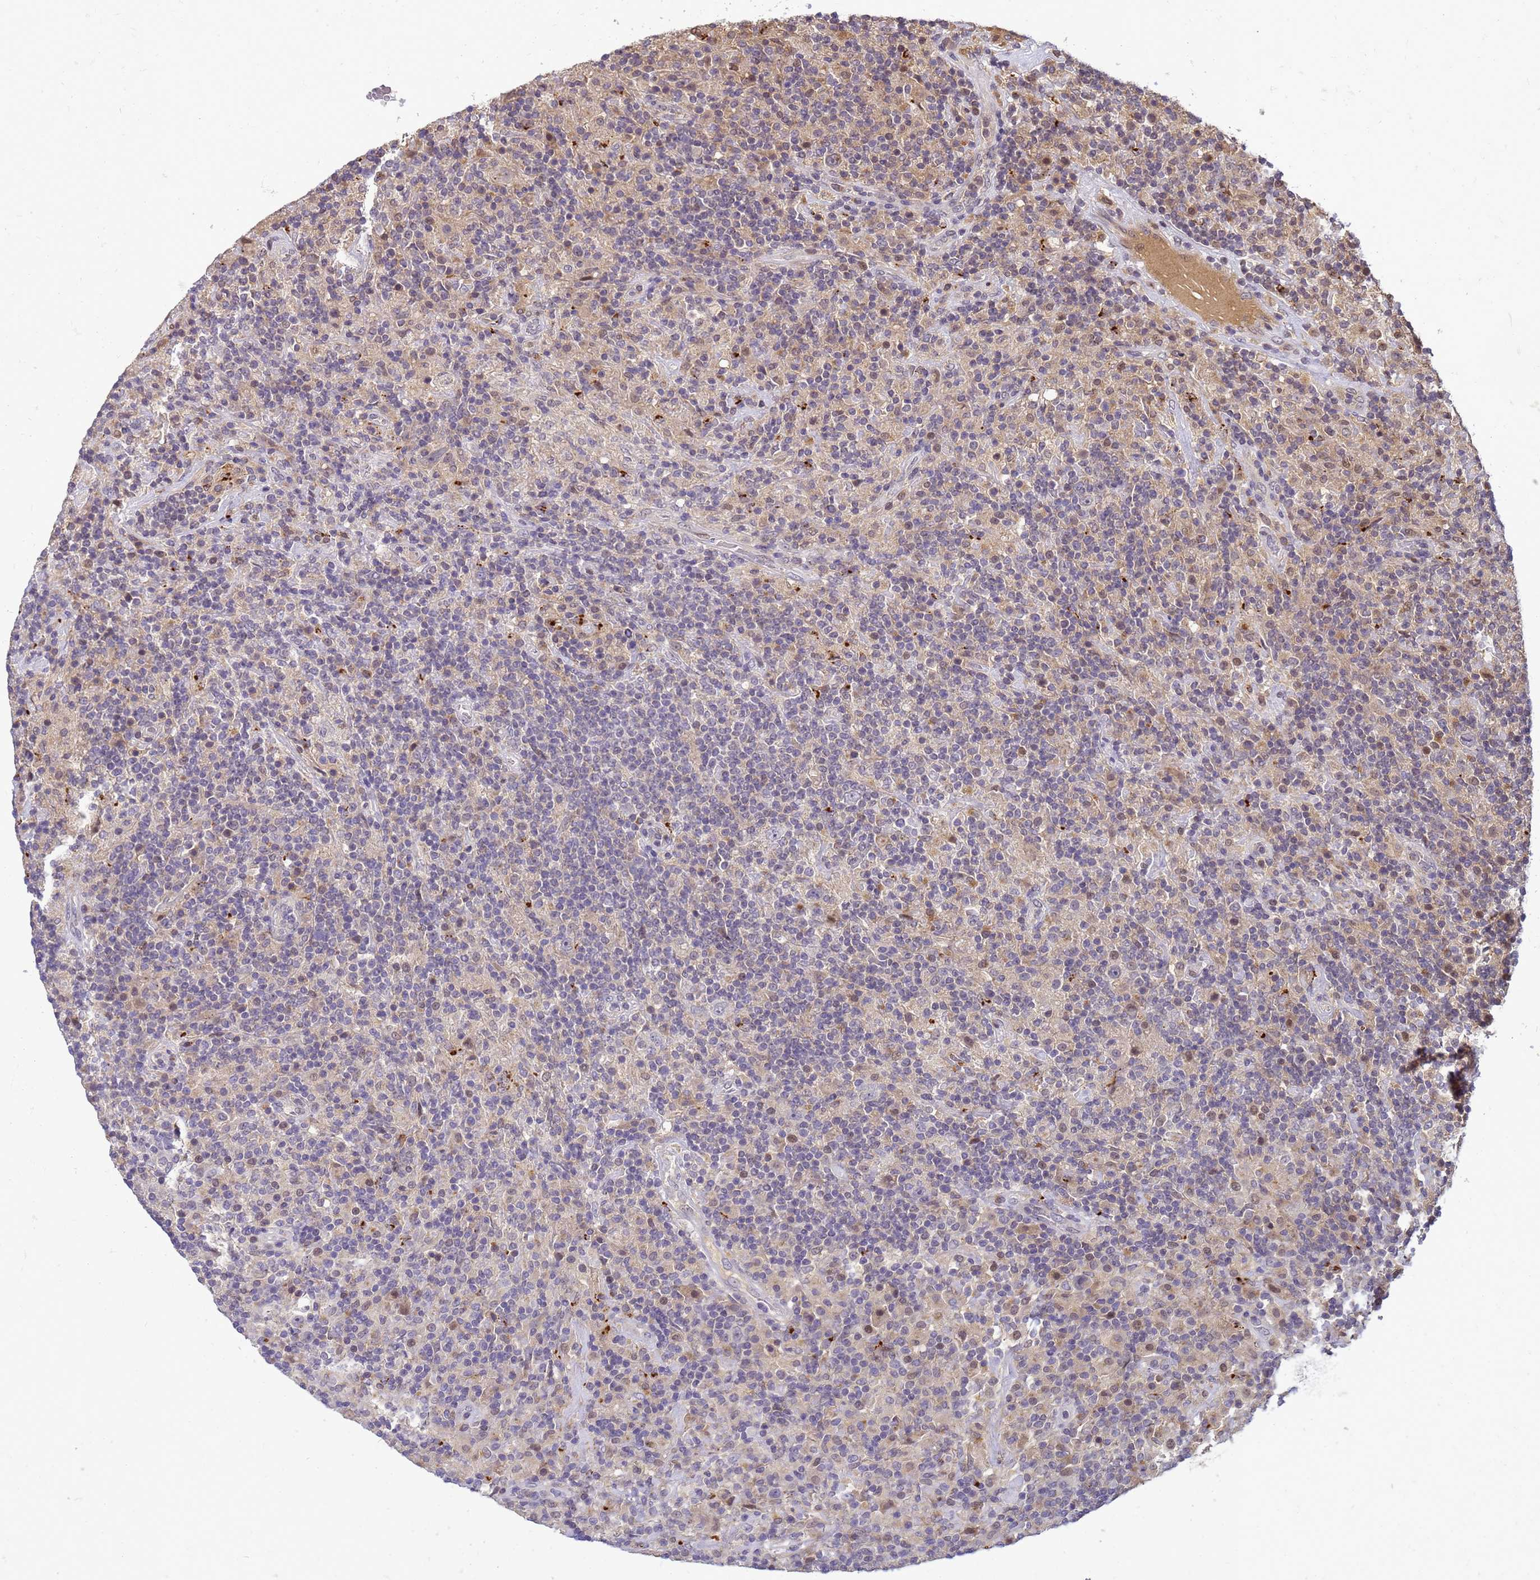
{"staining": {"intensity": "negative", "quantity": "none", "location": "none"}, "tissue": "lymphoma", "cell_type": "Tumor cells", "image_type": "cancer", "snomed": [{"axis": "morphology", "description": "Hodgkin's disease, NOS"}, {"axis": "topography", "description": "Lymph node"}], "caption": "IHC micrograph of neoplastic tissue: Hodgkin's disease stained with DAB reveals no significant protein positivity in tumor cells.", "gene": "TMEM74B", "patient": {"sex": "male", "age": 70}}